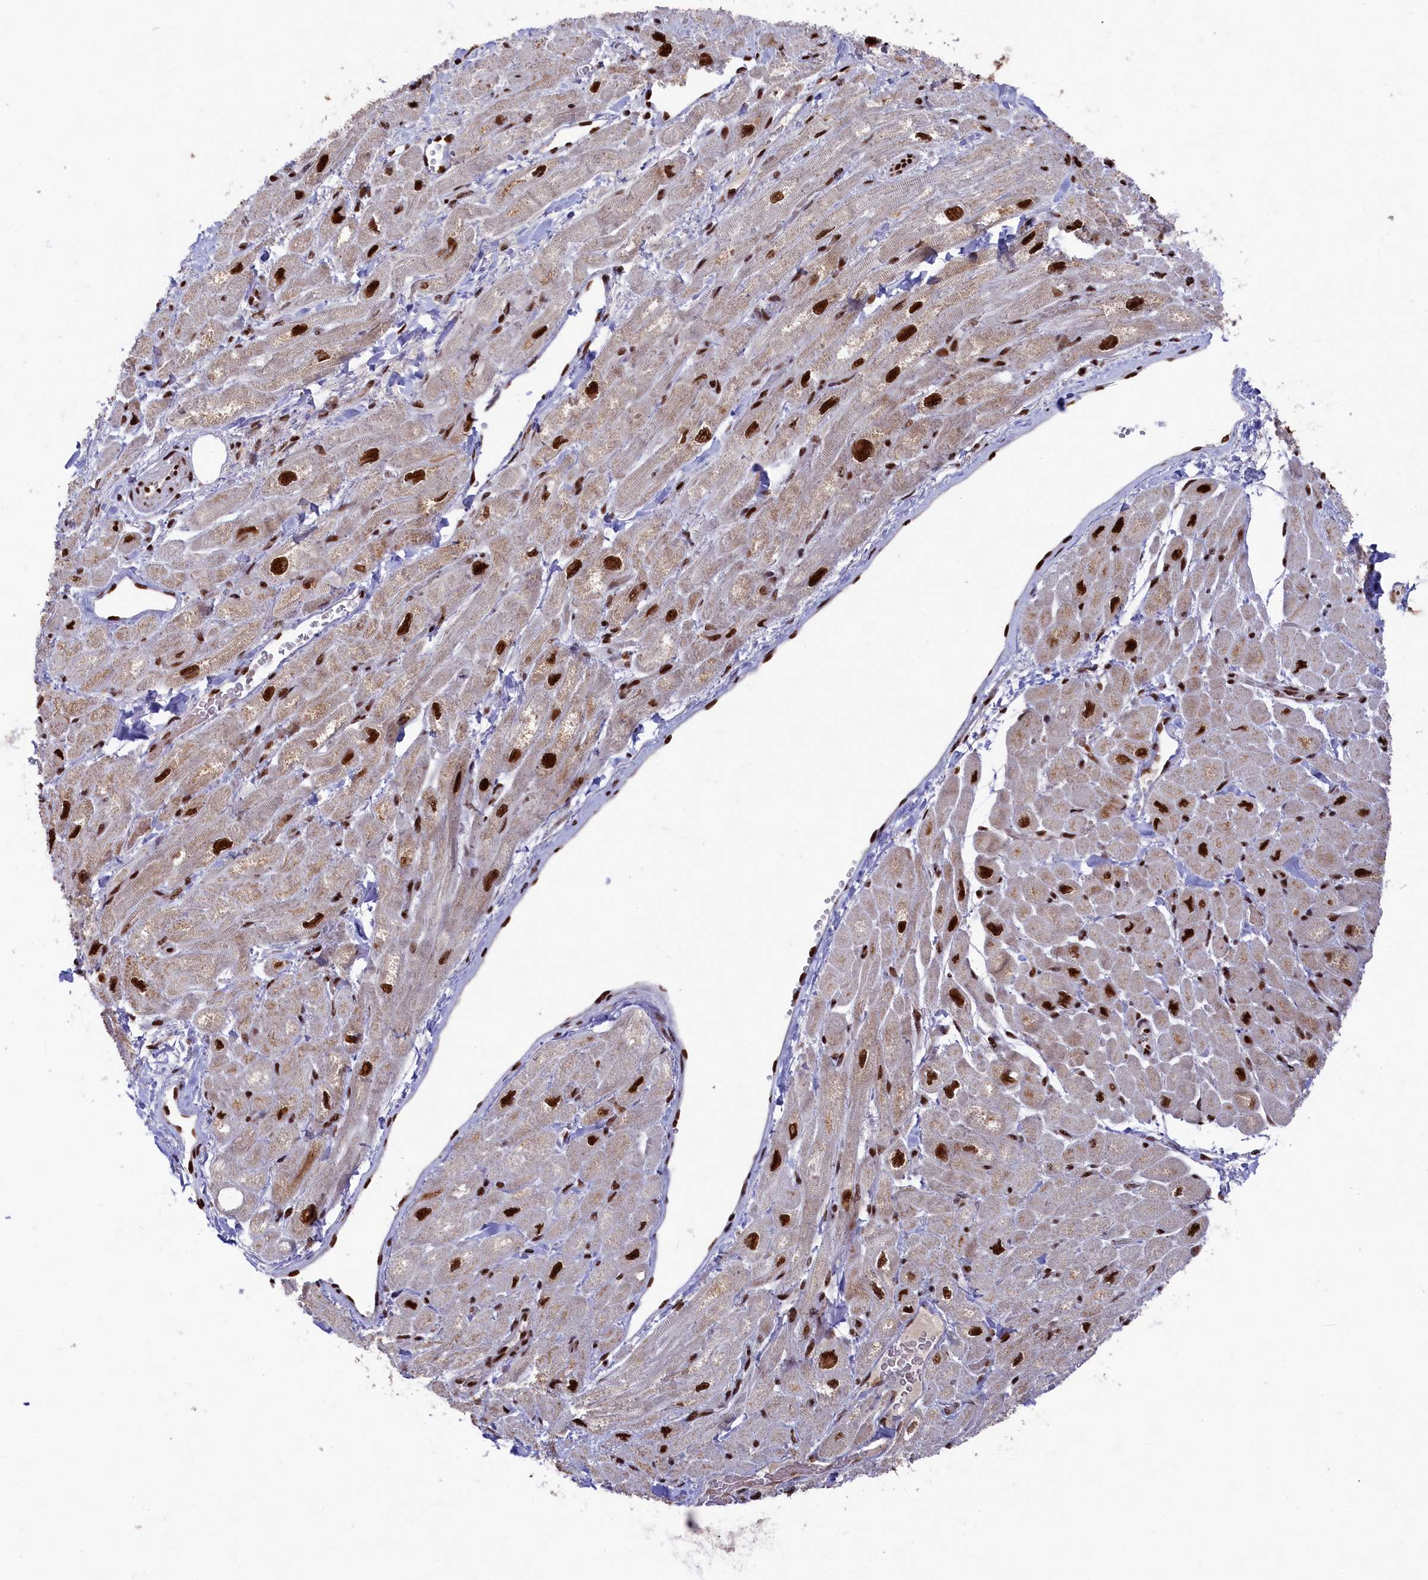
{"staining": {"intensity": "strong", "quantity": ">75%", "location": "cytoplasmic/membranous,nuclear"}, "tissue": "heart muscle", "cell_type": "Cardiomyocytes", "image_type": "normal", "snomed": [{"axis": "morphology", "description": "Normal tissue, NOS"}, {"axis": "topography", "description": "Heart"}], "caption": "Brown immunohistochemical staining in normal heart muscle displays strong cytoplasmic/membranous,nuclear staining in approximately >75% of cardiomyocytes. The staining is performed using DAB (3,3'-diaminobenzidine) brown chromogen to label protein expression. The nuclei are counter-stained blue using hematoxylin.", "gene": "PRPF31", "patient": {"sex": "male", "age": 65}}